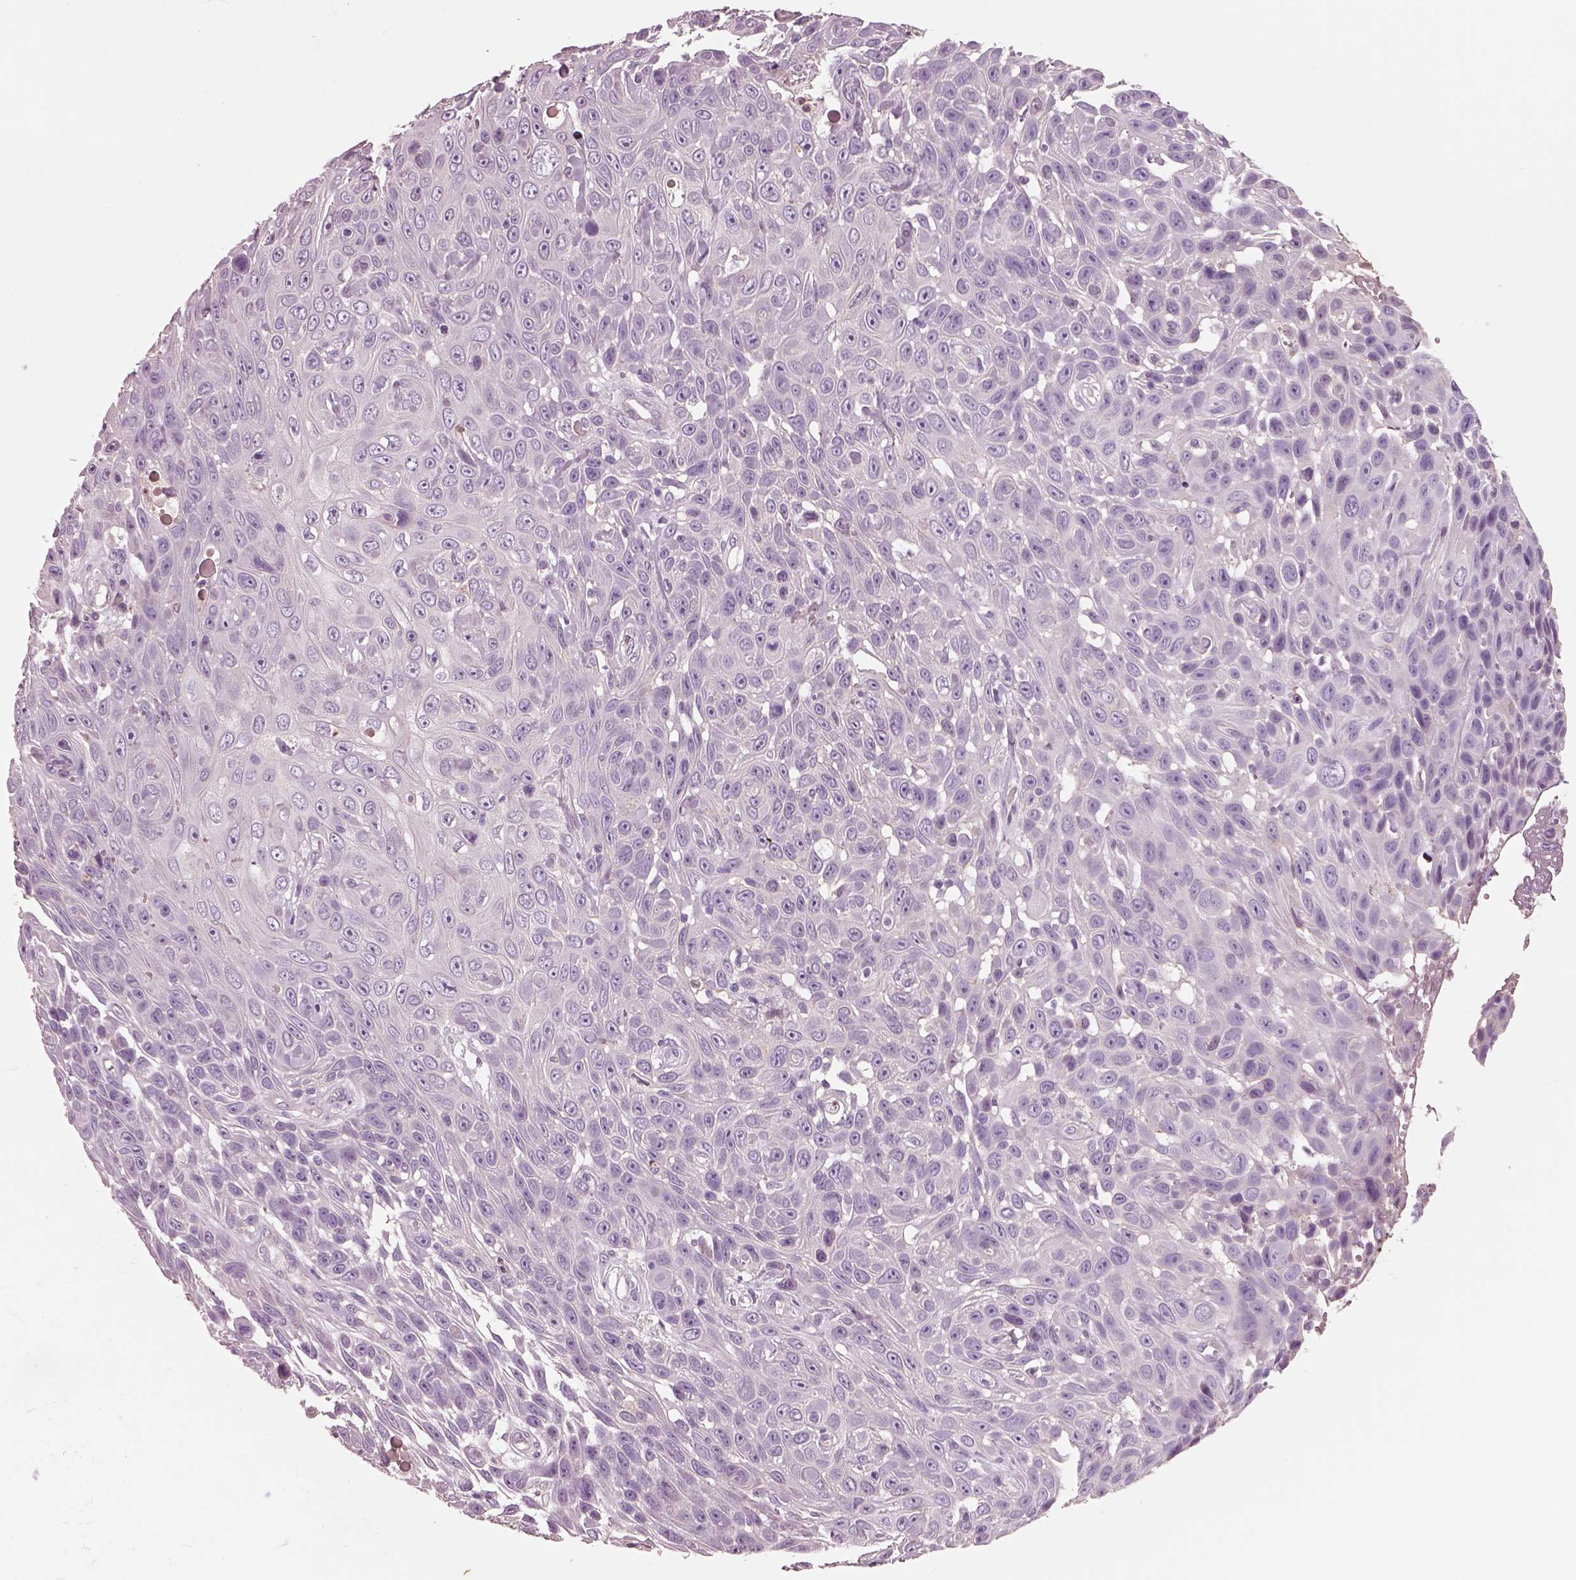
{"staining": {"intensity": "negative", "quantity": "none", "location": "none"}, "tissue": "skin cancer", "cell_type": "Tumor cells", "image_type": "cancer", "snomed": [{"axis": "morphology", "description": "Squamous cell carcinoma, NOS"}, {"axis": "topography", "description": "Skin"}], "caption": "Tumor cells are negative for brown protein staining in skin squamous cell carcinoma.", "gene": "IGLL1", "patient": {"sex": "male", "age": 82}}